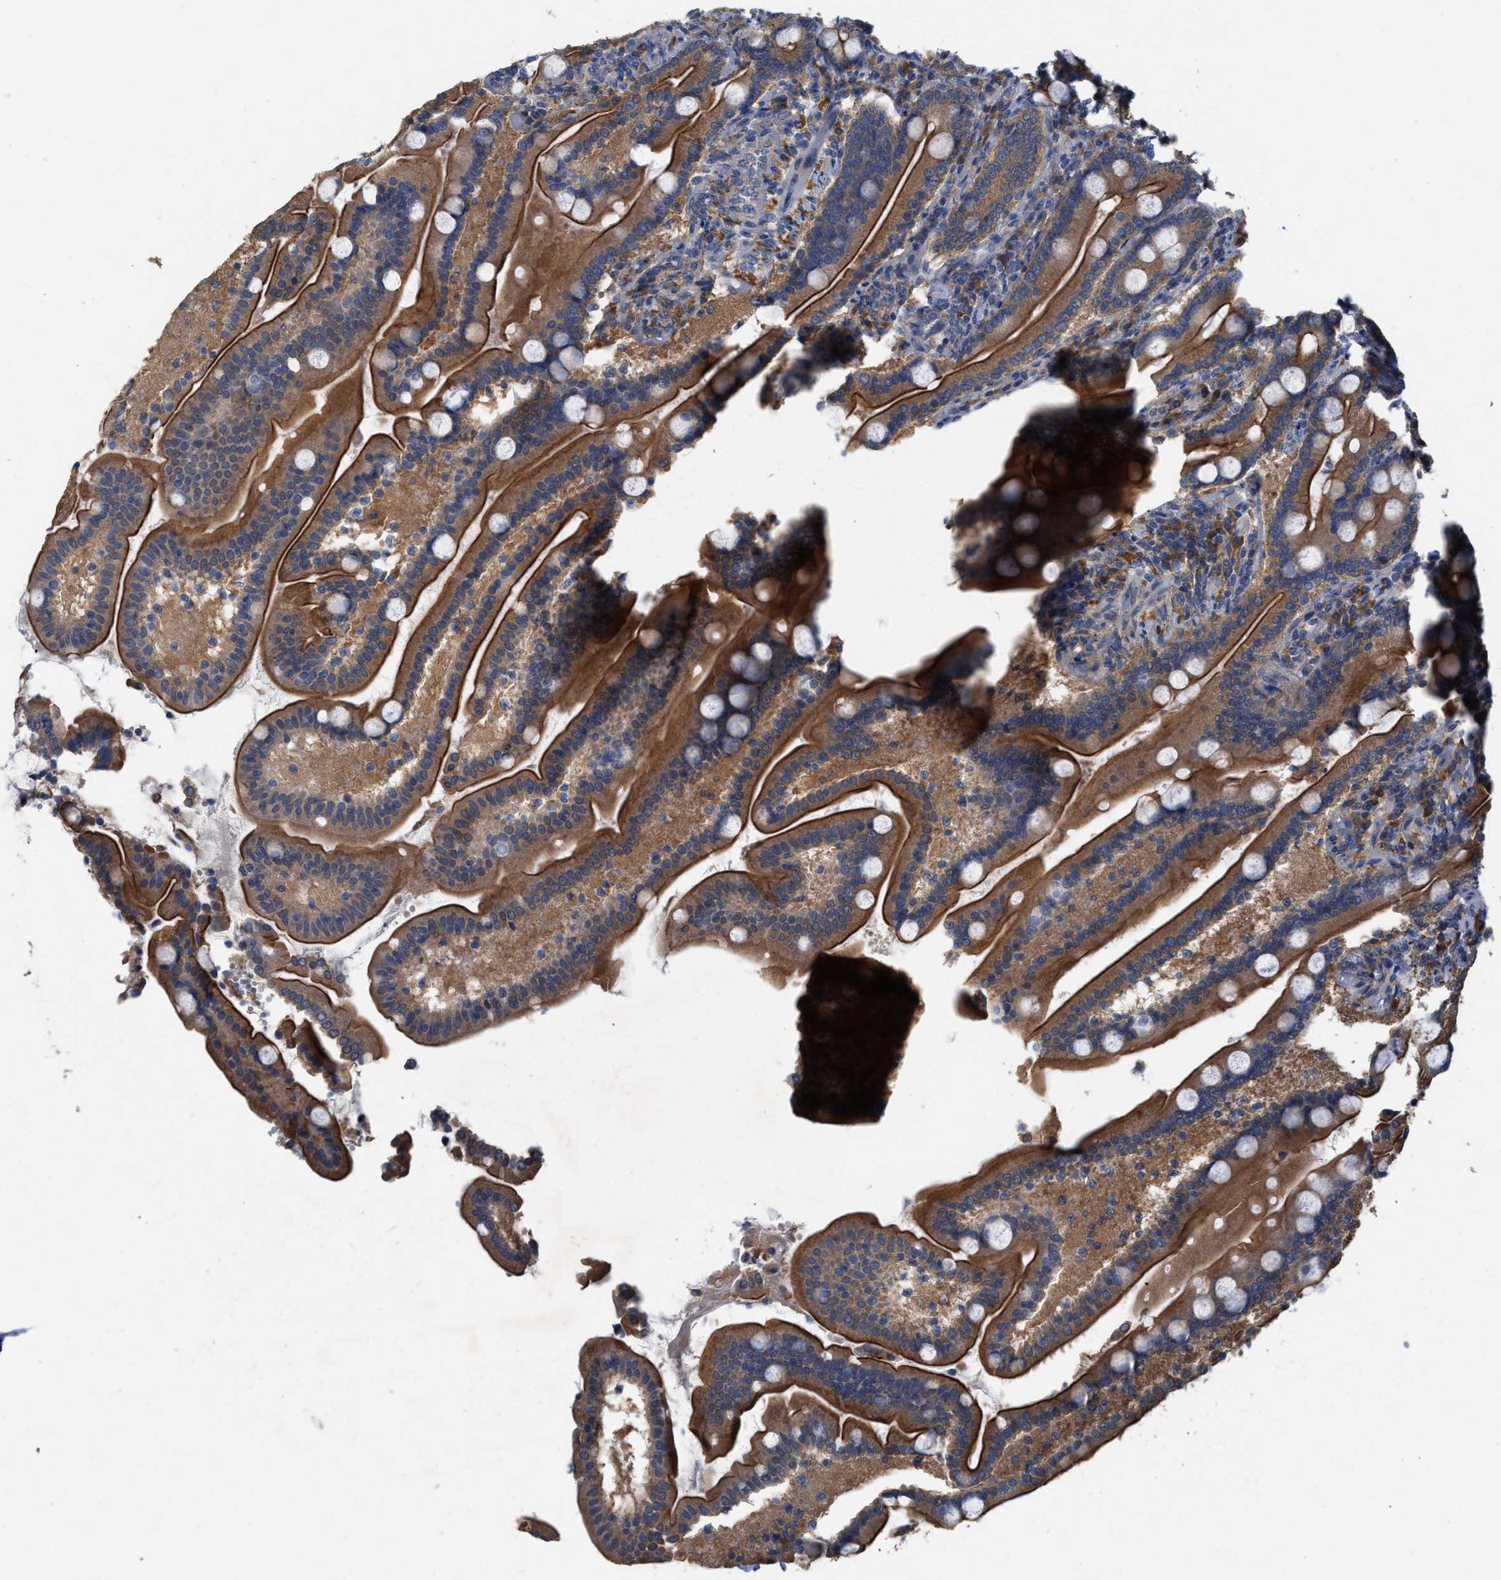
{"staining": {"intensity": "strong", "quantity": ">75%", "location": "cytoplasmic/membranous"}, "tissue": "duodenum", "cell_type": "Glandular cells", "image_type": "normal", "snomed": [{"axis": "morphology", "description": "Normal tissue, NOS"}, {"axis": "topography", "description": "Duodenum"}], "caption": "Immunohistochemistry (IHC) of unremarkable human duodenum exhibits high levels of strong cytoplasmic/membranous positivity in approximately >75% of glandular cells. The protein is stained brown, and the nuclei are stained in blue (DAB (3,3'-diaminobenzidine) IHC with brightfield microscopy, high magnification).", "gene": "TMEM131", "patient": {"sex": "male", "age": 54}}